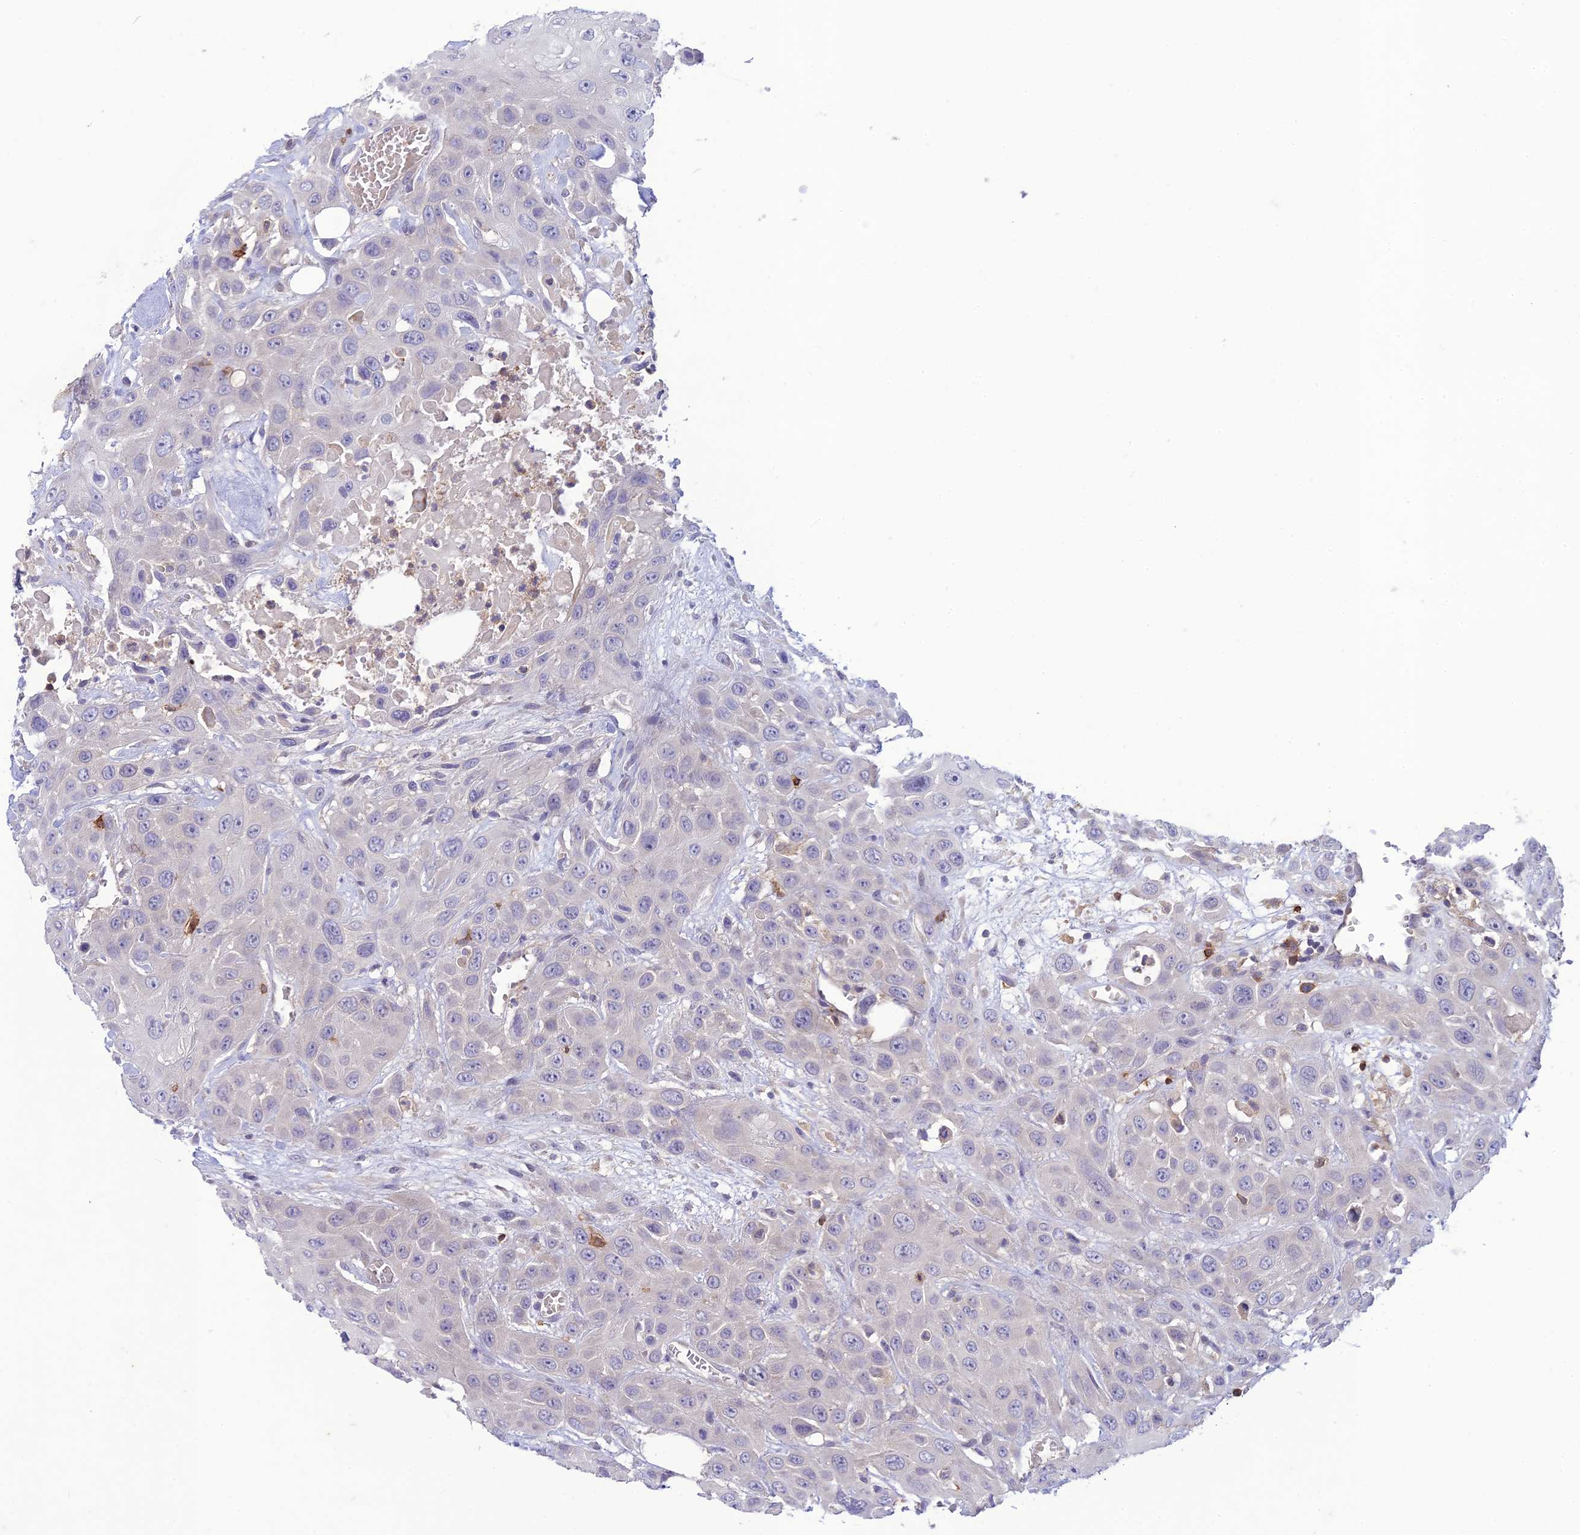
{"staining": {"intensity": "negative", "quantity": "none", "location": "none"}, "tissue": "head and neck cancer", "cell_type": "Tumor cells", "image_type": "cancer", "snomed": [{"axis": "morphology", "description": "Squamous cell carcinoma, NOS"}, {"axis": "topography", "description": "Head-Neck"}], "caption": "DAB immunohistochemical staining of human head and neck squamous cell carcinoma demonstrates no significant positivity in tumor cells.", "gene": "ITGAE", "patient": {"sex": "male", "age": 81}}